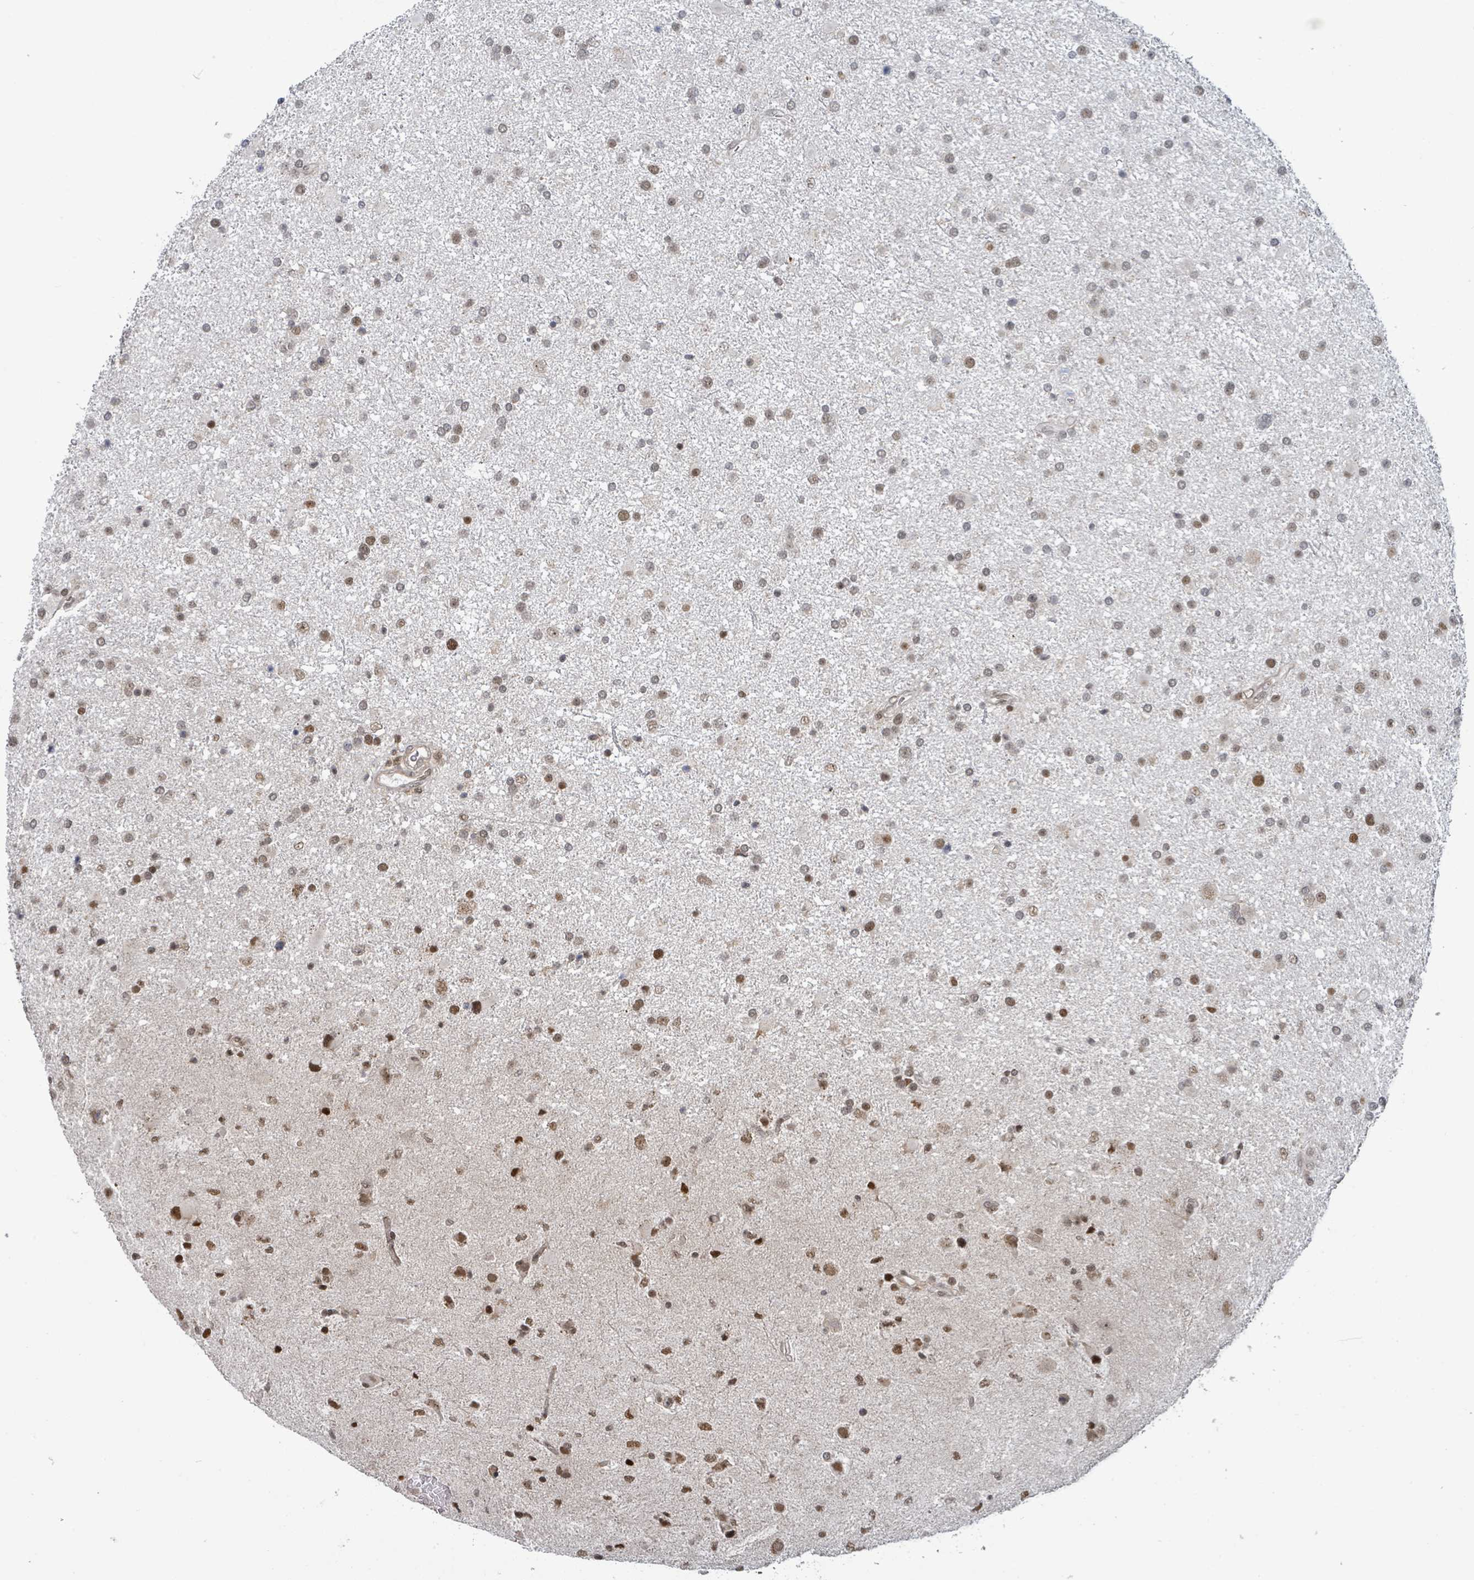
{"staining": {"intensity": "moderate", "quantity": "25%-75%", "location": "nuclear"}, "tissue": "glioma", "cell_type": "Tumor cells", "image_type": "cancer", "snomed": [{"axis": "morphology", "description": "Glioma, malignant, Low grade"}, {"axis": "topography", "description": "Brain"}], "caption": "Approximately 25%-75% of tumor cells in human malignant glioma (low-grade) demonstrate moderate nuclear protein expression as visualized by brown immunohistochemical staining.", "gene": "GTF3C1", "patient": {"sex": "female", "age": 32}}